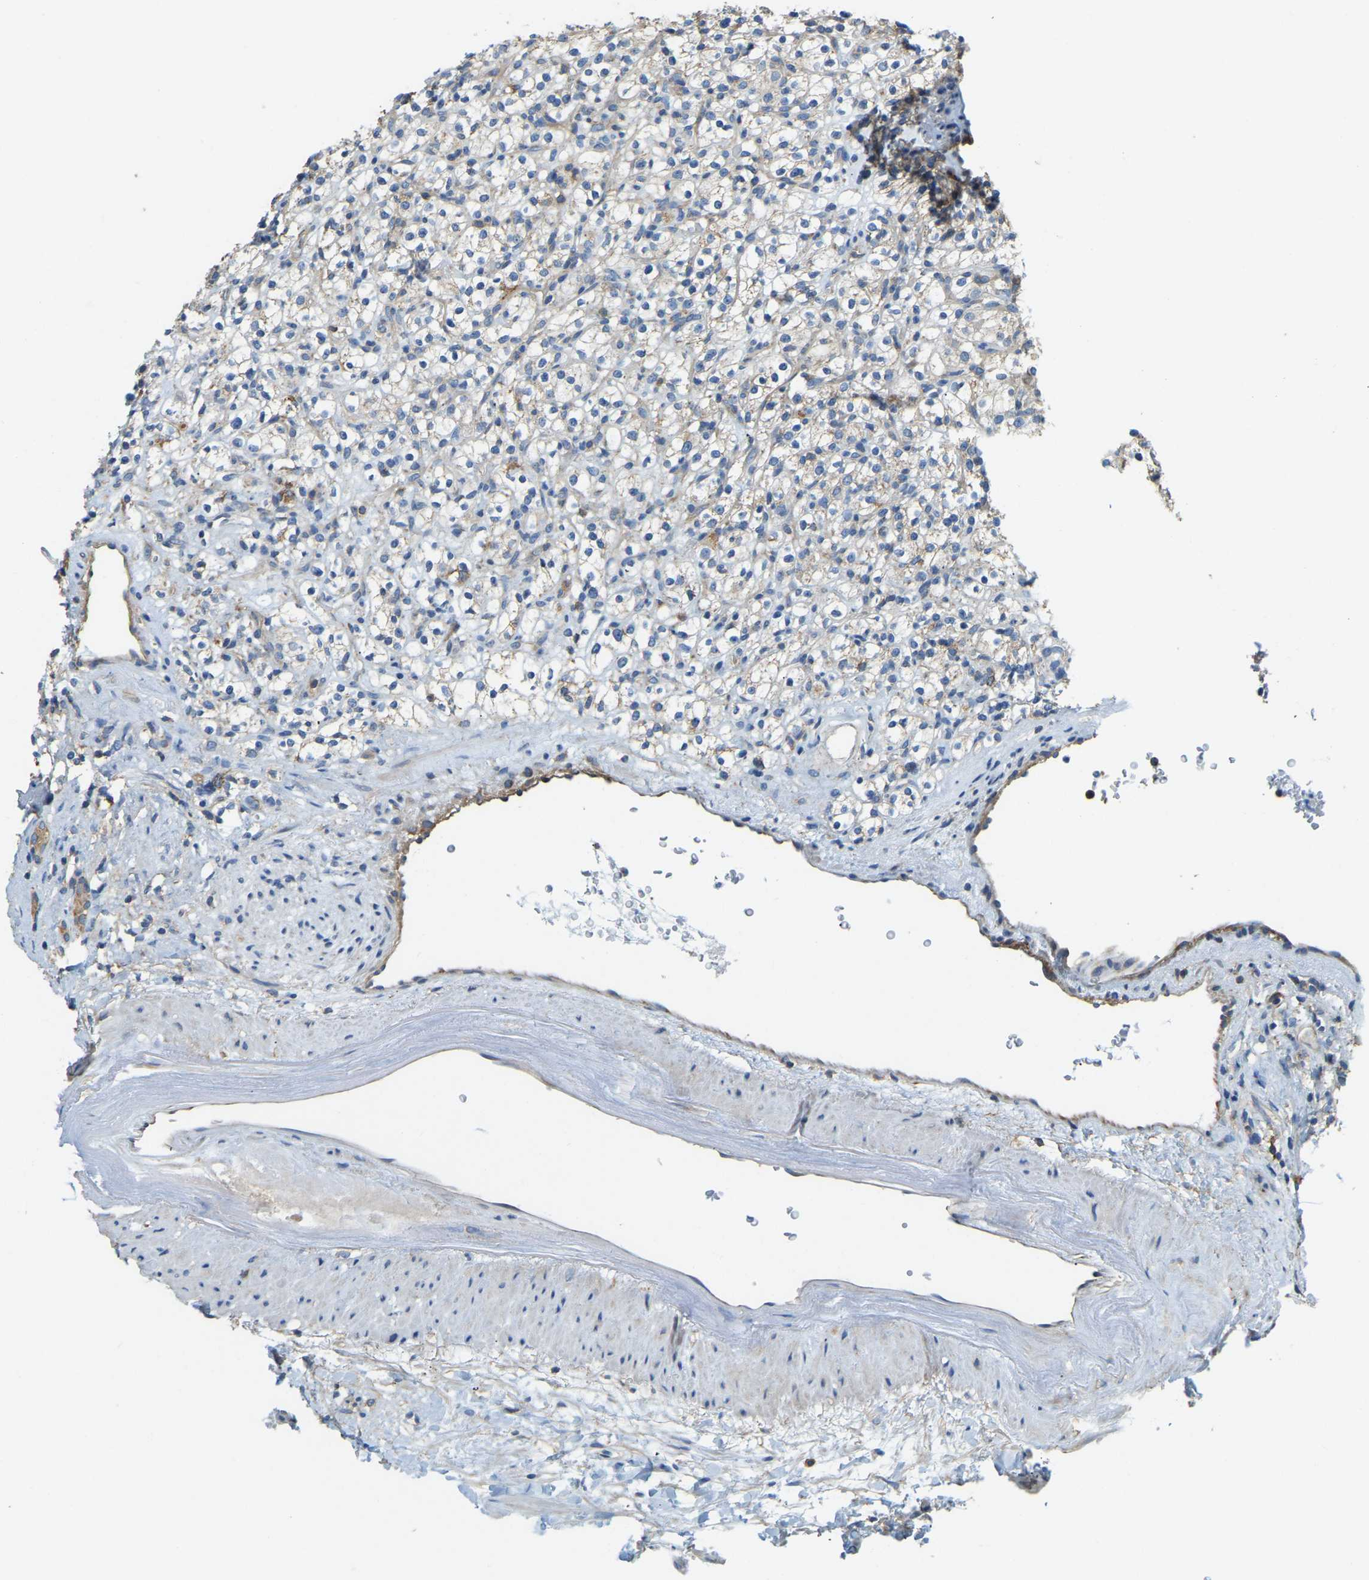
{"staining": {"intensity": "moderate", "quantity": "<25%", "location": "cytoplasmic/membranous"}, "tissue": "renal cancer", "cell_type": "Tumor cells", "image_type": "cancer", "snomed": [{"axis": "morphology", "description": "Normal tissue, NOS"}, {"axis": "morphology", "description": "Adenocarcinoma, NOS"}, {"axis": "topography", "description": "Kidney"}], "caption": "High-power microscopy captured an immunohistochemistry histopathology image of renal cancer, revealing moderate cytoplasmic/membranous staining in about <25% of tumor cells. Nuclei are stained in blue.", "gene": "AHNAK", "patient": {"sex": "female", "age": 72}}